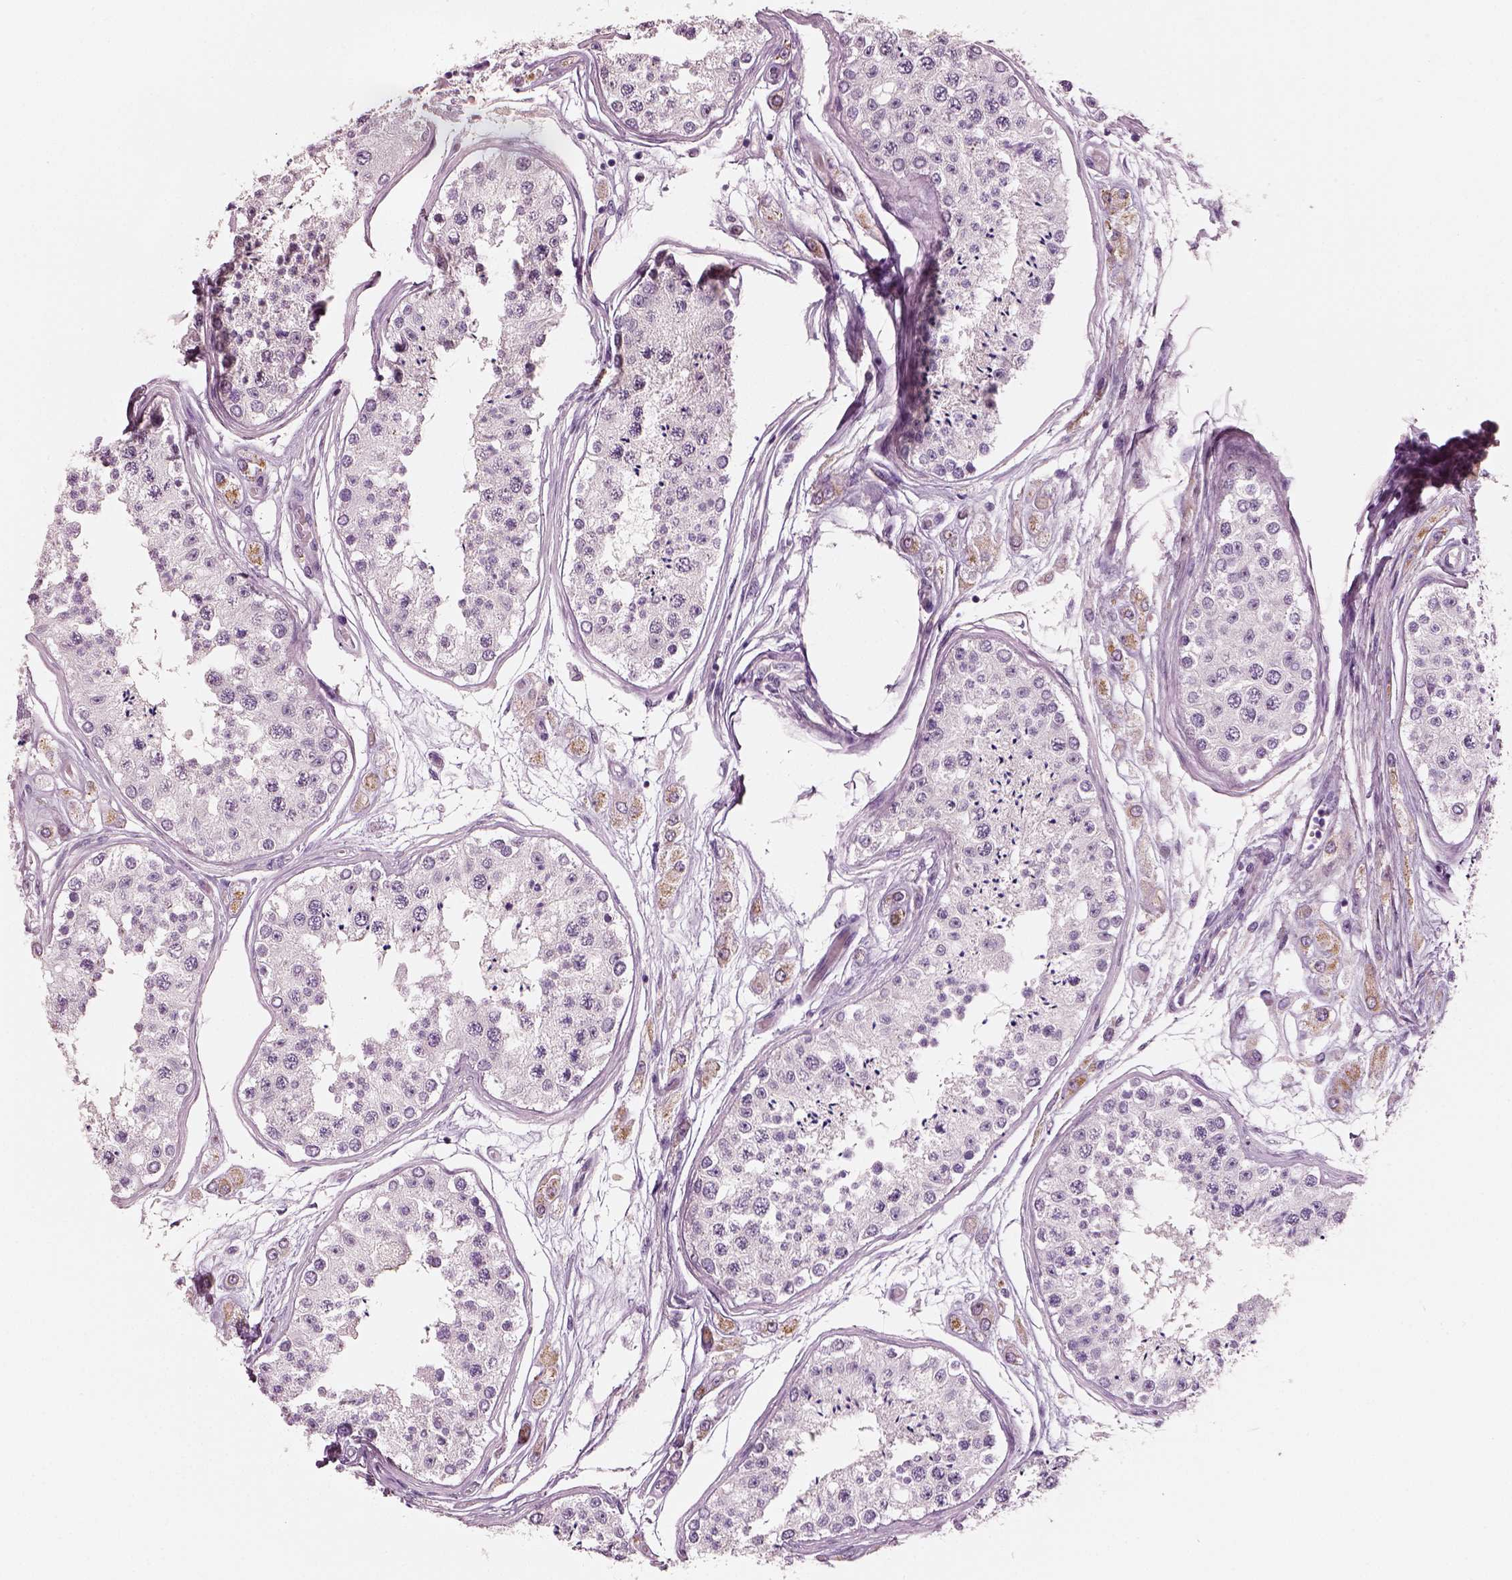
{"staining": {"intensity": "moderate", "quantity": "<25%", "location": "cytoplasmic/membranous"}, "tissue": "testis", "cell_type": "Cells in seminiferous ducts", "image_type": "normal", "snomed": [{"axis": "morphology", "description": "Normal tissue, NOS"}, {"axis": "topography", "description": "Testis"}], "caption": "The image exhibits a brown stain indicating the presence of a protein in the cytoplasmic/membranous of cells in seminiferous ducts in testis.", "gene": "ELSPBP1", "patient": {"sex": "male", "age": 25}}